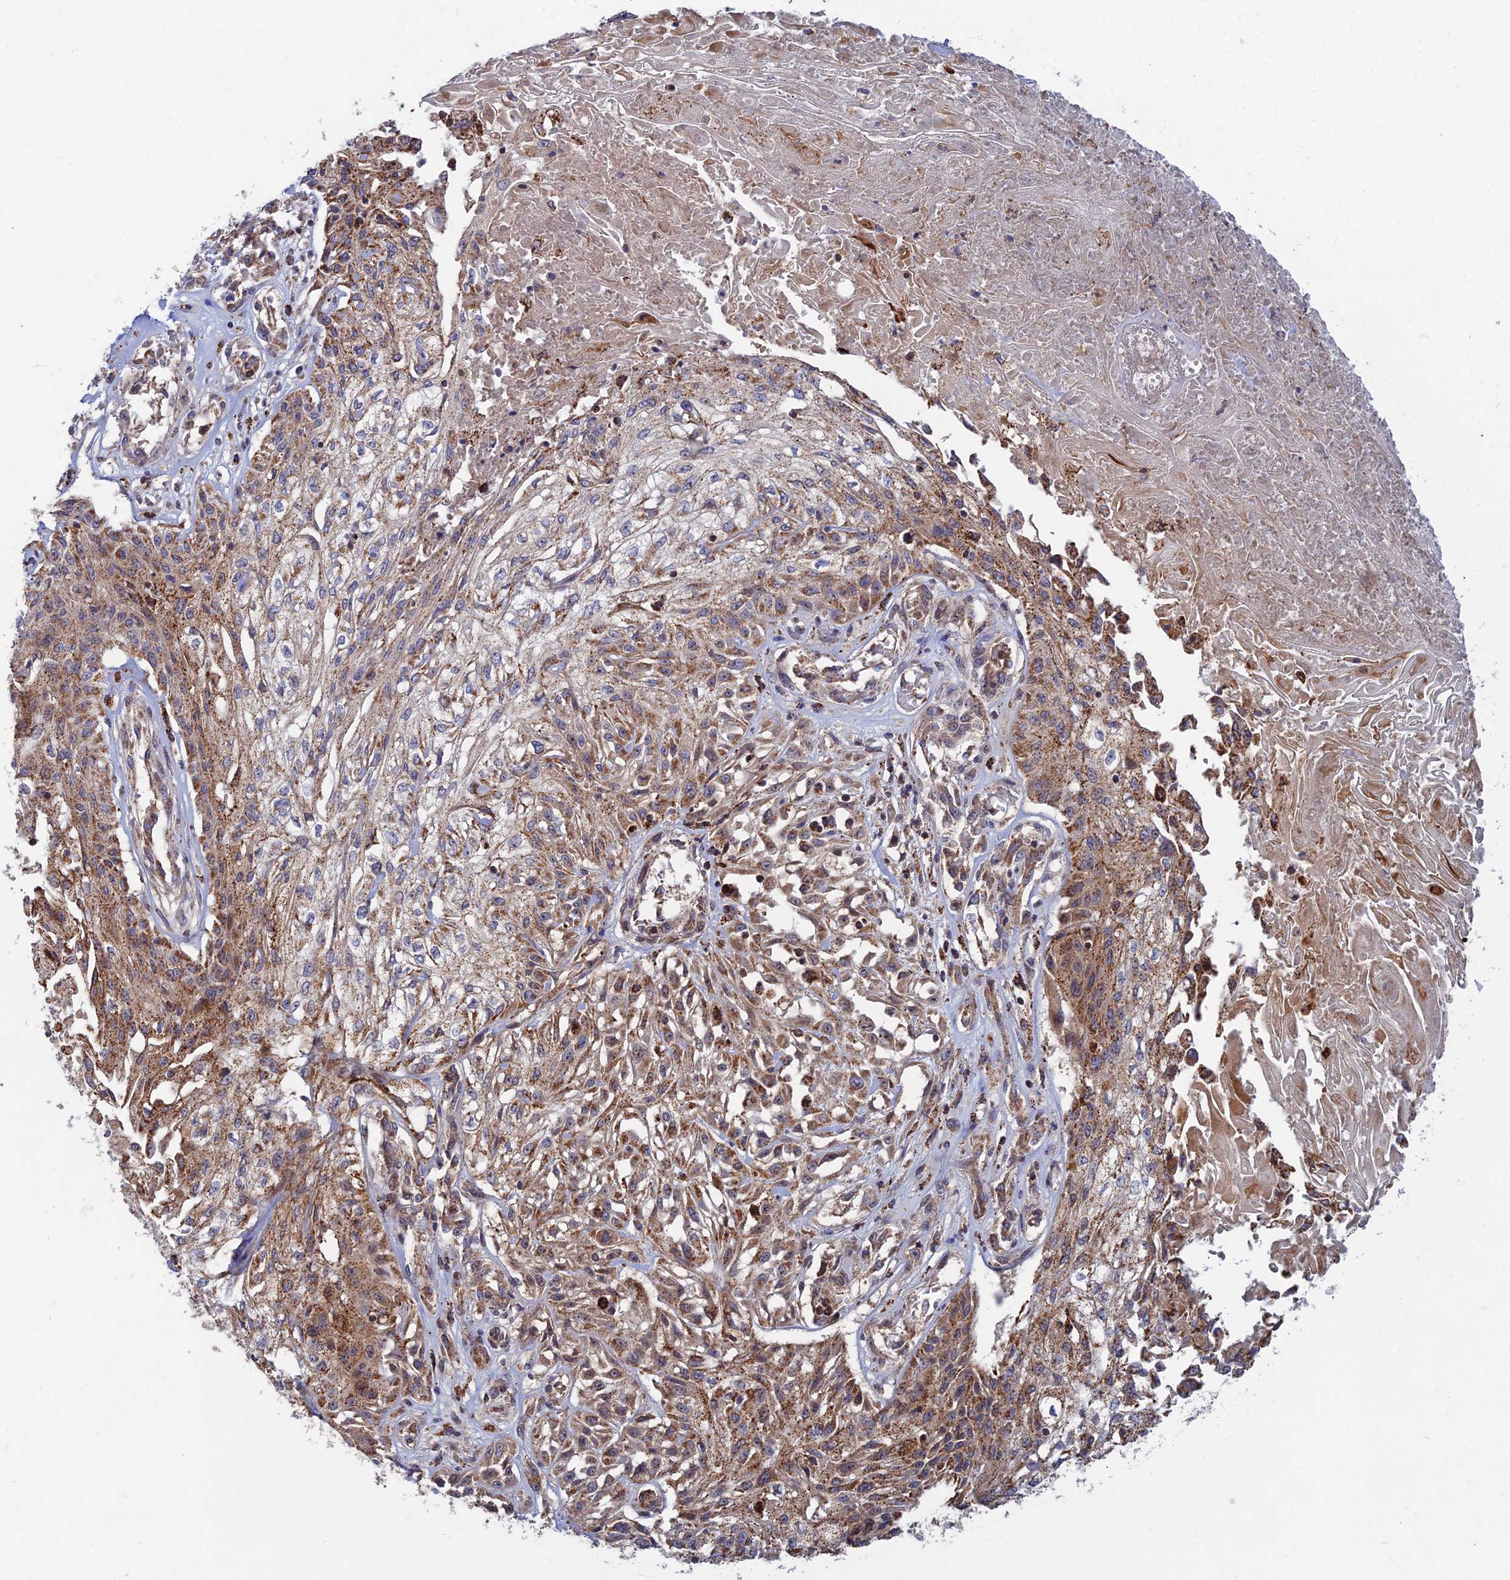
{"staining": {"intensity": "moderate", "quantity": ">75%", "location": "cytoplasmic/membranous"}, "tissue": "skin cancer", "cell_type": "Tumor cells", "image_type": "cancer", "snomed": [{"axis": "morphology", "description": "Squamous cell carcinoma, NOS"}, {"axis": "morphology", "description": "Squamous cell carcinoma, metastatic, NOS"}, {"axis": "topography", "description": "Skin"}, {"axis": "topography", "description": "Lymph node"}], "caption": "Immunohistochemical staining of human squamous cell carcinoma (skin) demonstrates medium levels of moderate cytoplasmic/membranous staining in about >75% of tumor cells.", "gene": "RIC8B", "patient": {"sex": "male", "age": 75}}